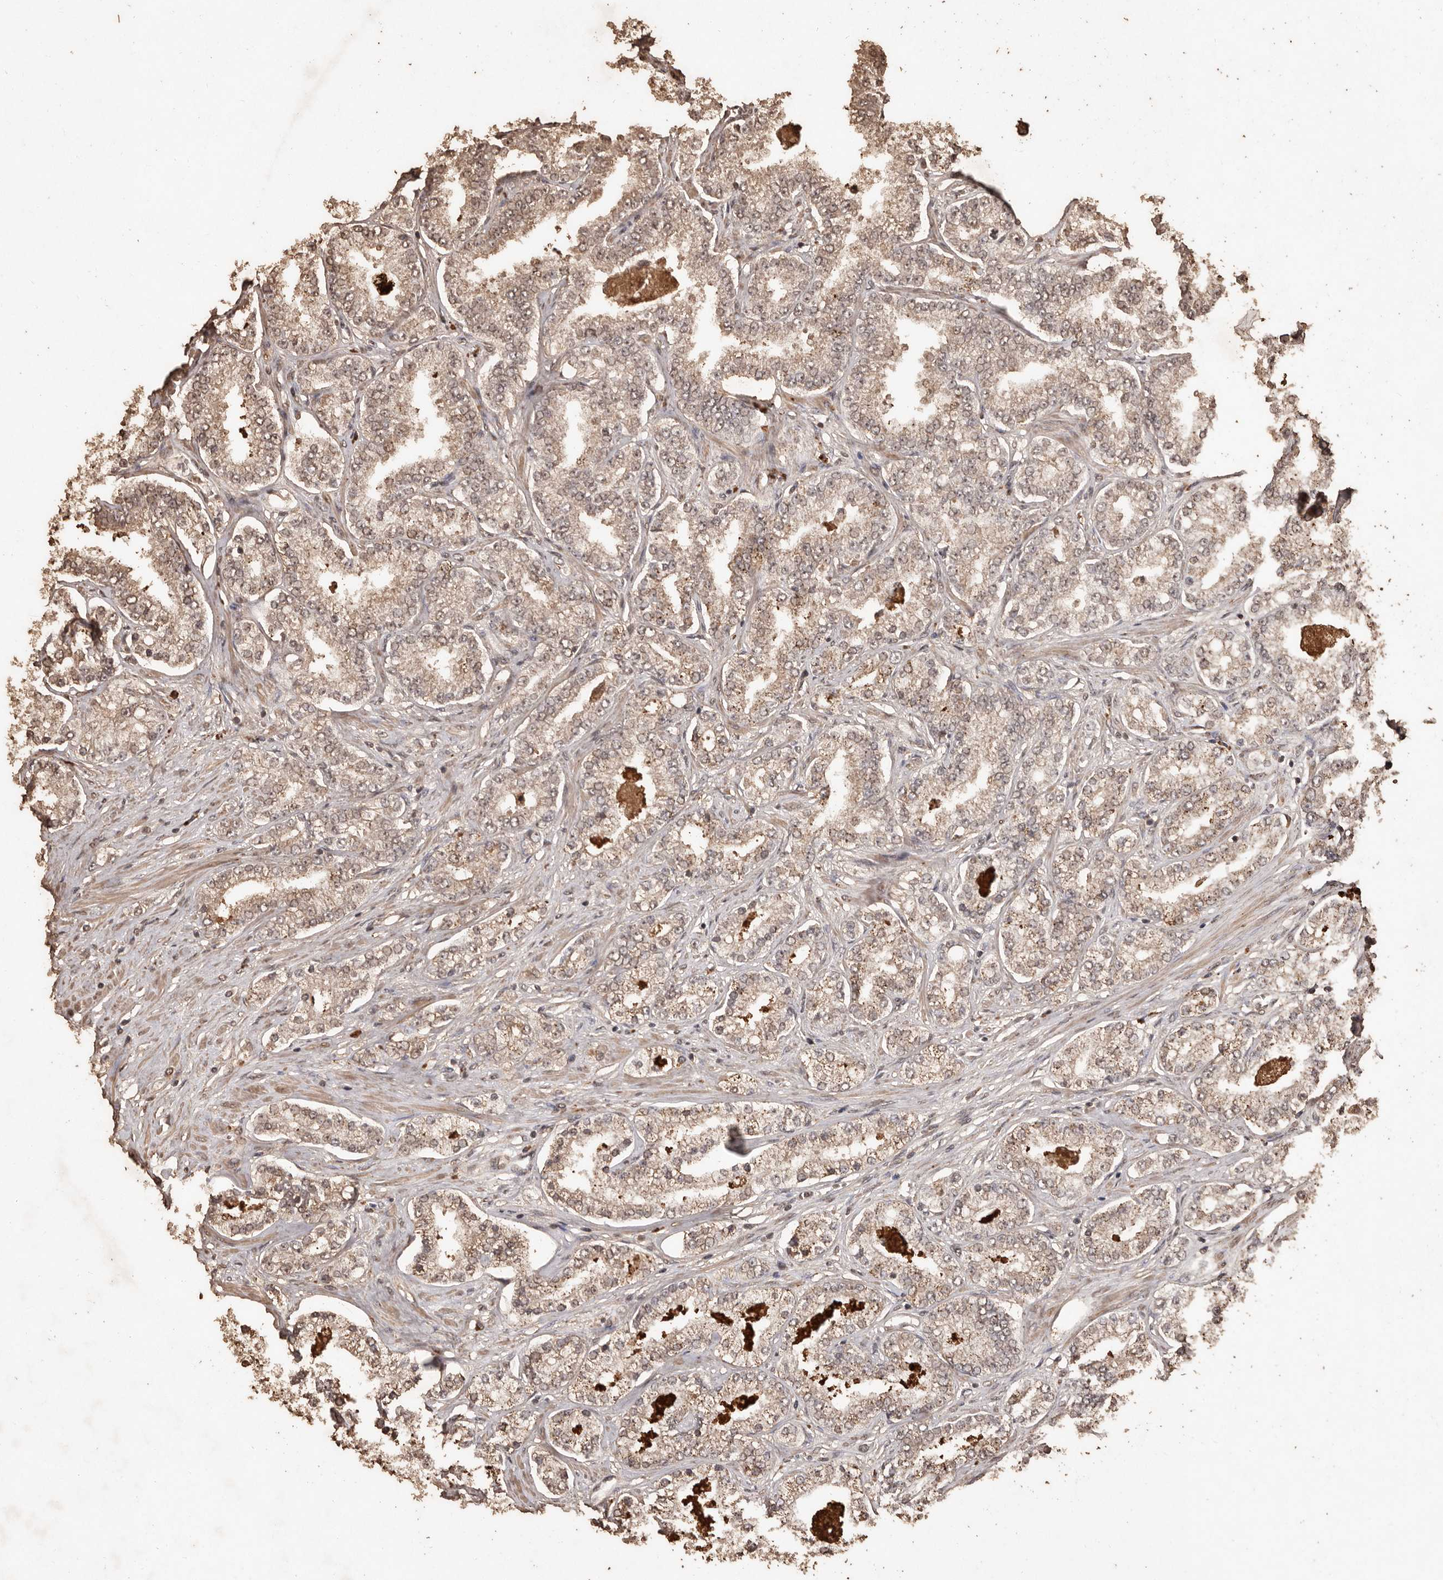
{"staining": {"intensity": "moderate", "quantity": ">75%", "location": "cytoplasmic/membranous,nuclear"}, "tissue": "prostate cancer", "cell_type": "Tumor cells", "image_type": "cancer", "snomed": [{"axis": "morphology", "description": "Normal tissue, NOS"}, {"axis": "morphology", "description": "Adenocarcinoma, High grade"}, {"axis": "topography", "description": "Prostate"}], "caption": "An image of human prostate cancer stained for a protein displays moderate cytoplasmic/membranous and nuclear brown staining in tumor cells. The protein is stained brown, and the nuclei are stained in blue (DAB (3,3'-diaminobenzidine) IHC with brightfield microscopy, high magnification).", "gene": "PKDCC", "patient": {"sex": "male", "age": 83}}